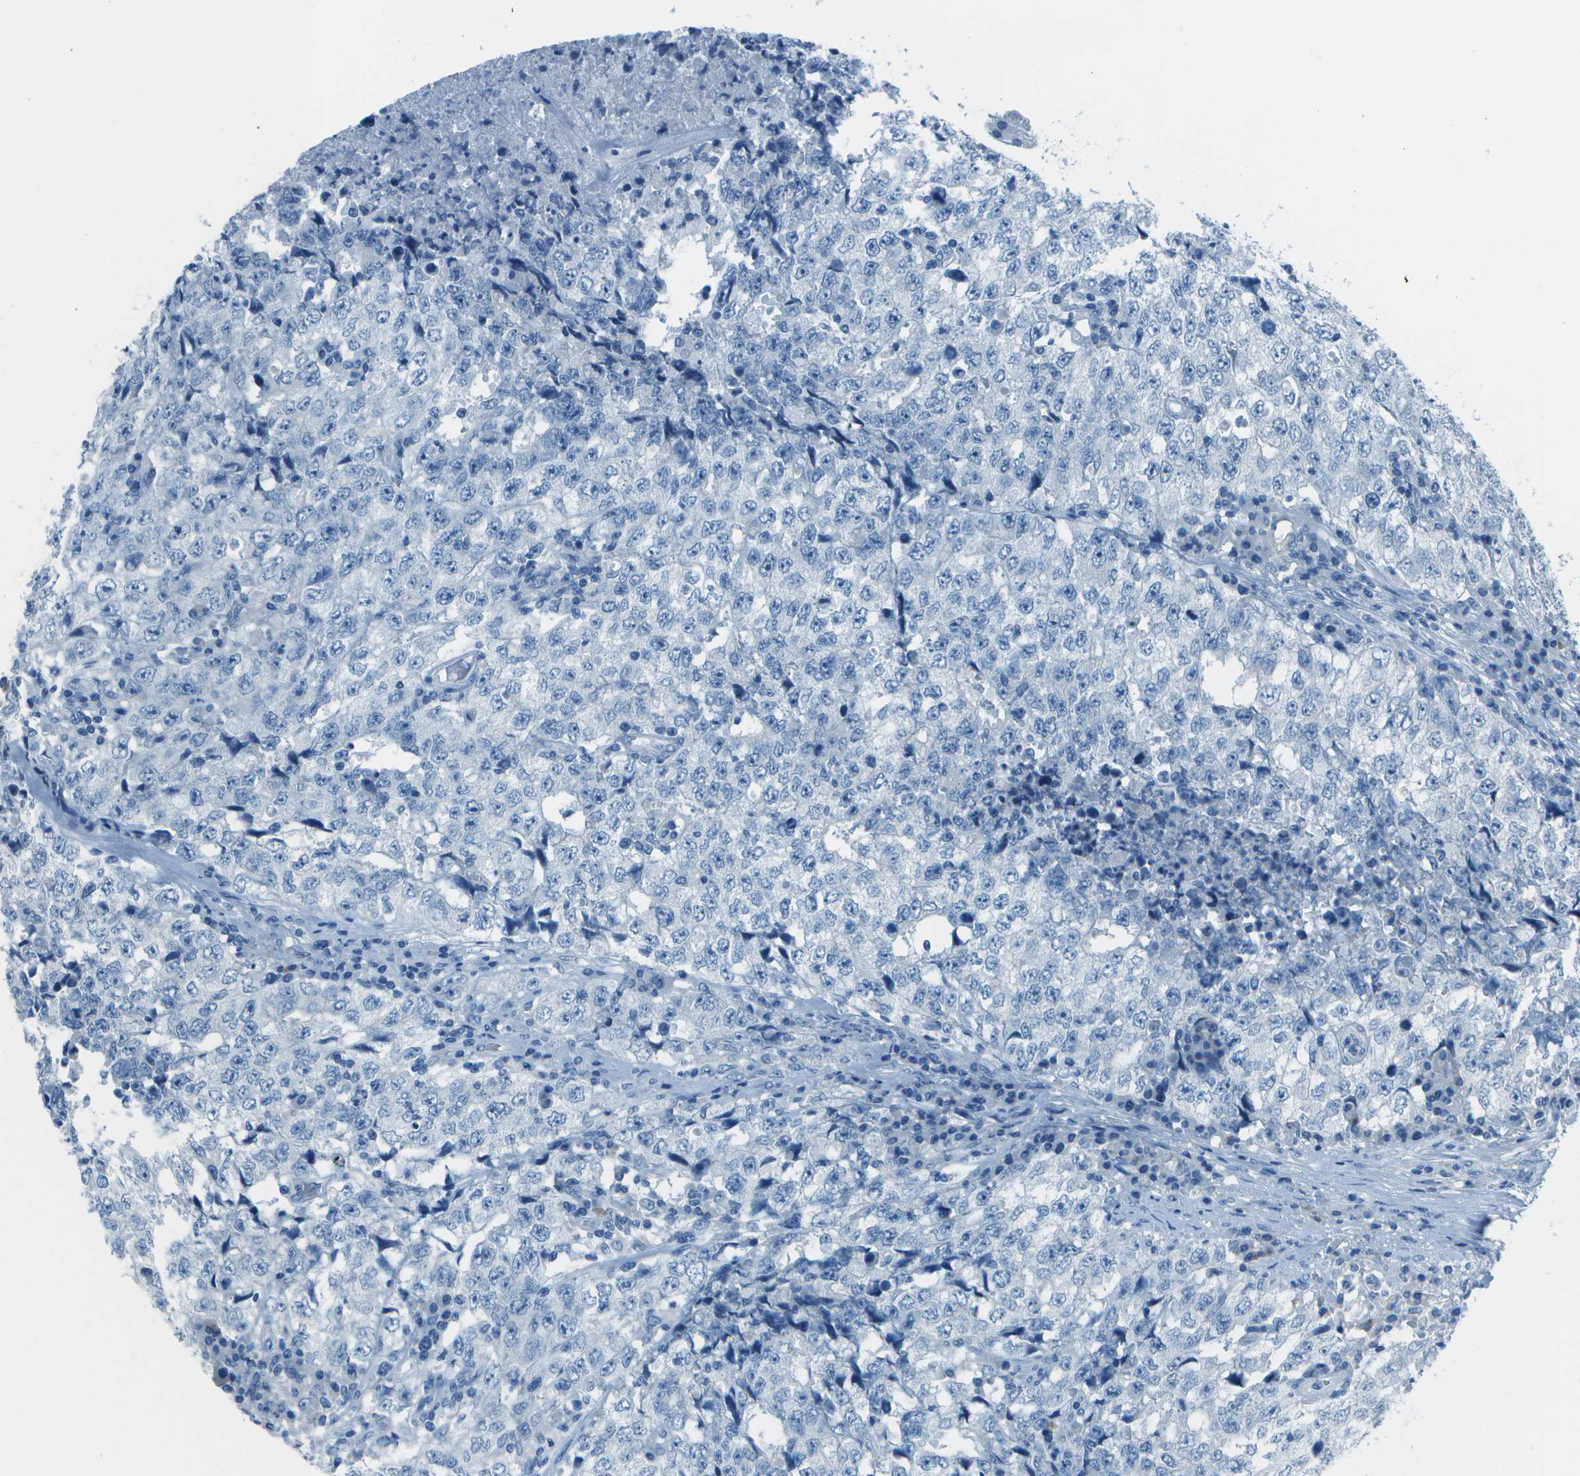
{"staining": {"intensity": "negative", "quantity": "none", "location": "none"}, "tissue": "testis cancer", "cell_type": "Tumor cells", "image_type": "cancer", "snomed": [{"axis": "morphology", "description": "Necrosis, NOS"}, {"axis": "morphology", "description": "Carcinoma, Embryonal, NOS"}, {"axis": "topography", "description": "Testis"}], "caption": "Immunohistochemical staining of human embryonal carcinoma (testis) exhibits no significant expression in tumor cells. (DAB immunohistochemistry (IHC), high magnification).", "gene": "FGF1", "patient": {"sex": "male", "age": 19}}